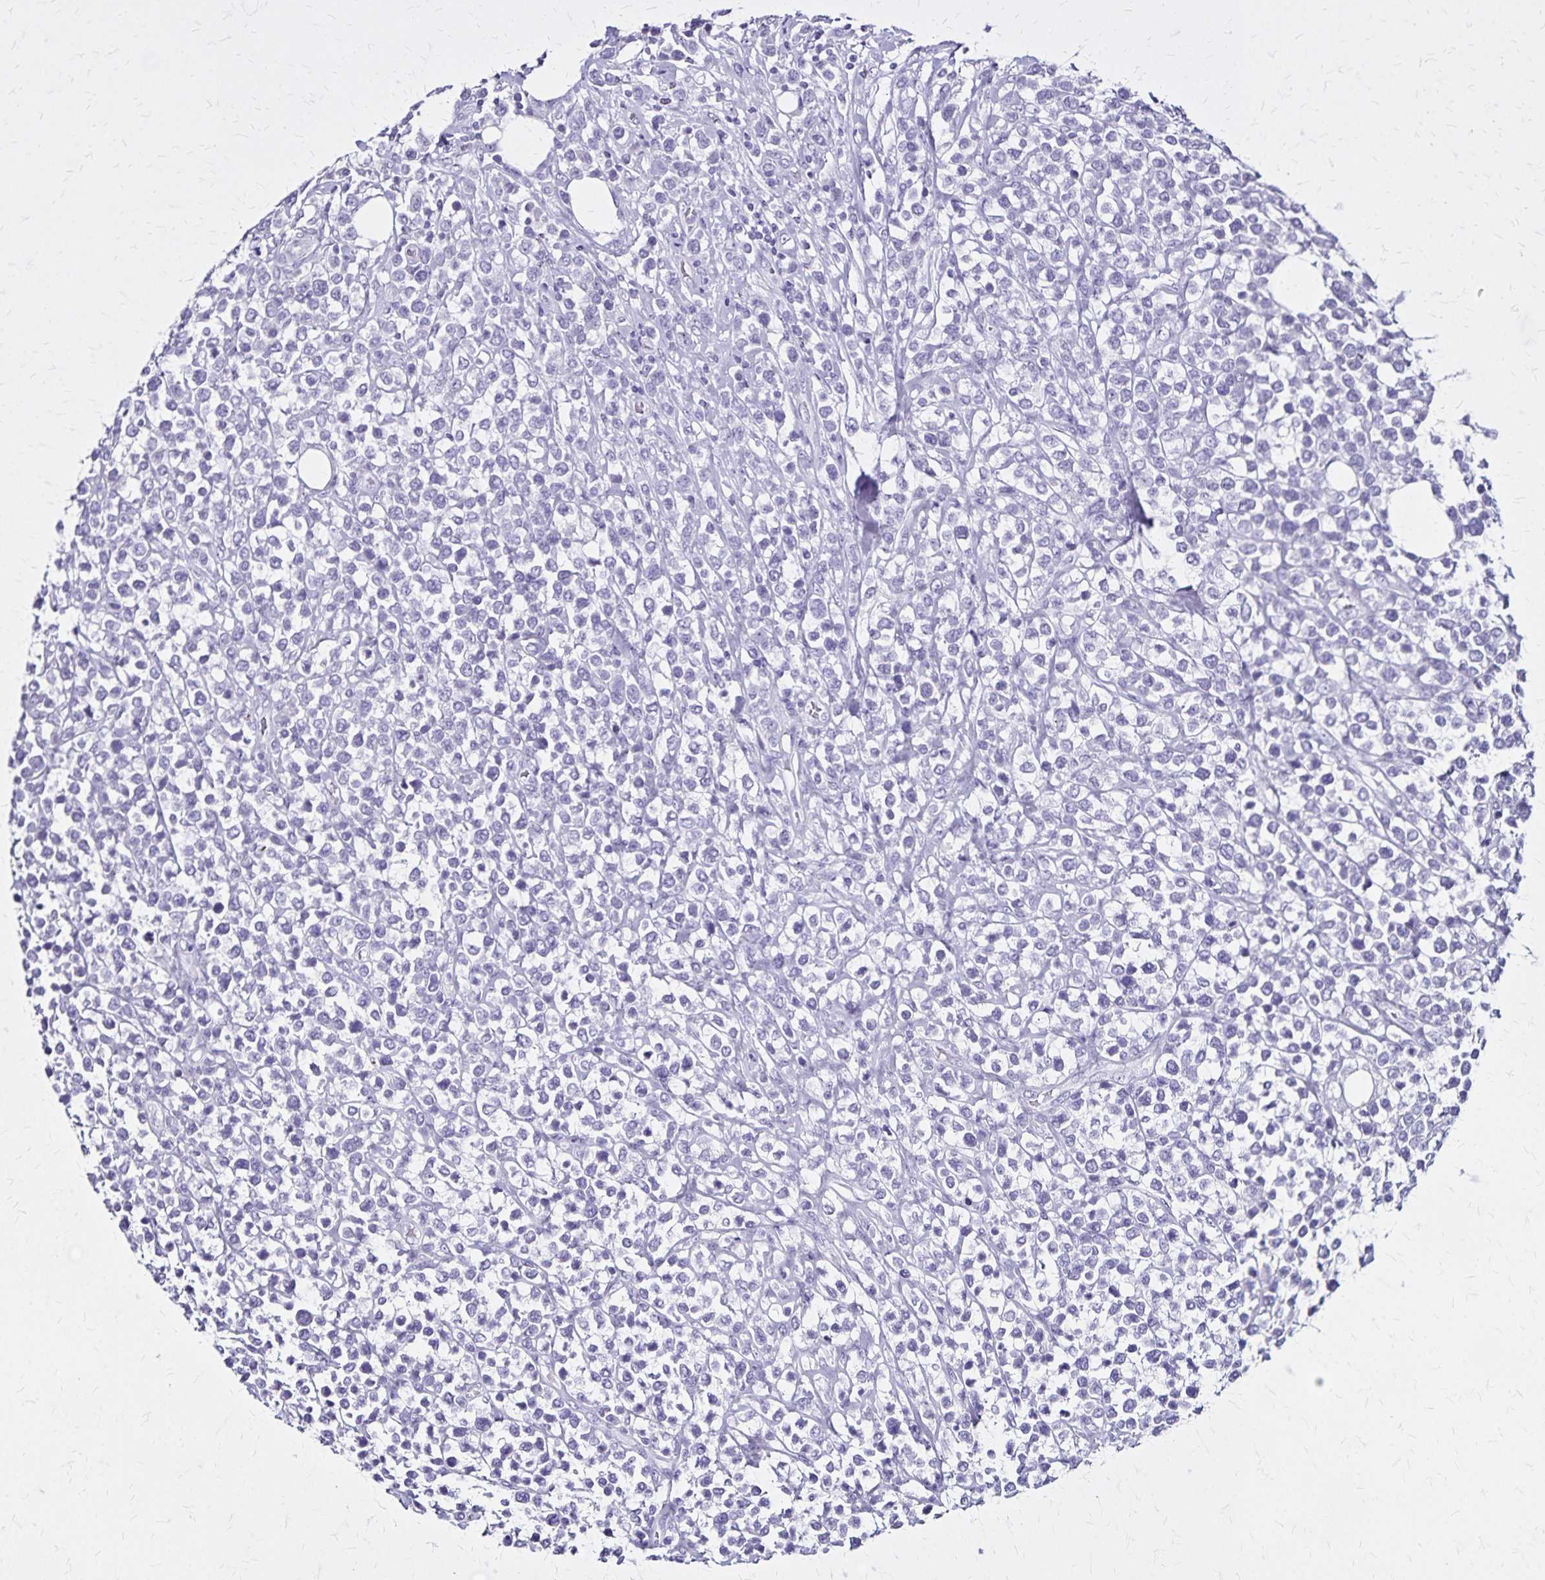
{"staining": {"intensity": "negative", "quantity": "none", "location": "none"}, "tissue": "lymphoma", "cell_type": "Tumor cells", "image_type": "cancer", "snomed": [{"axis": "morphology", "description": "Malignant lymphoma, non-Hodgkin's type, High grade"}, {"axis": "topography", "description": "Soft tissue"}], "caption": "Tumor cells are negative for protein expression in human high-grade malignant lymphoma, non-Hodgkin's type.", "gene": "KRT2", "patient": {"sex": "female", "age": 56}}